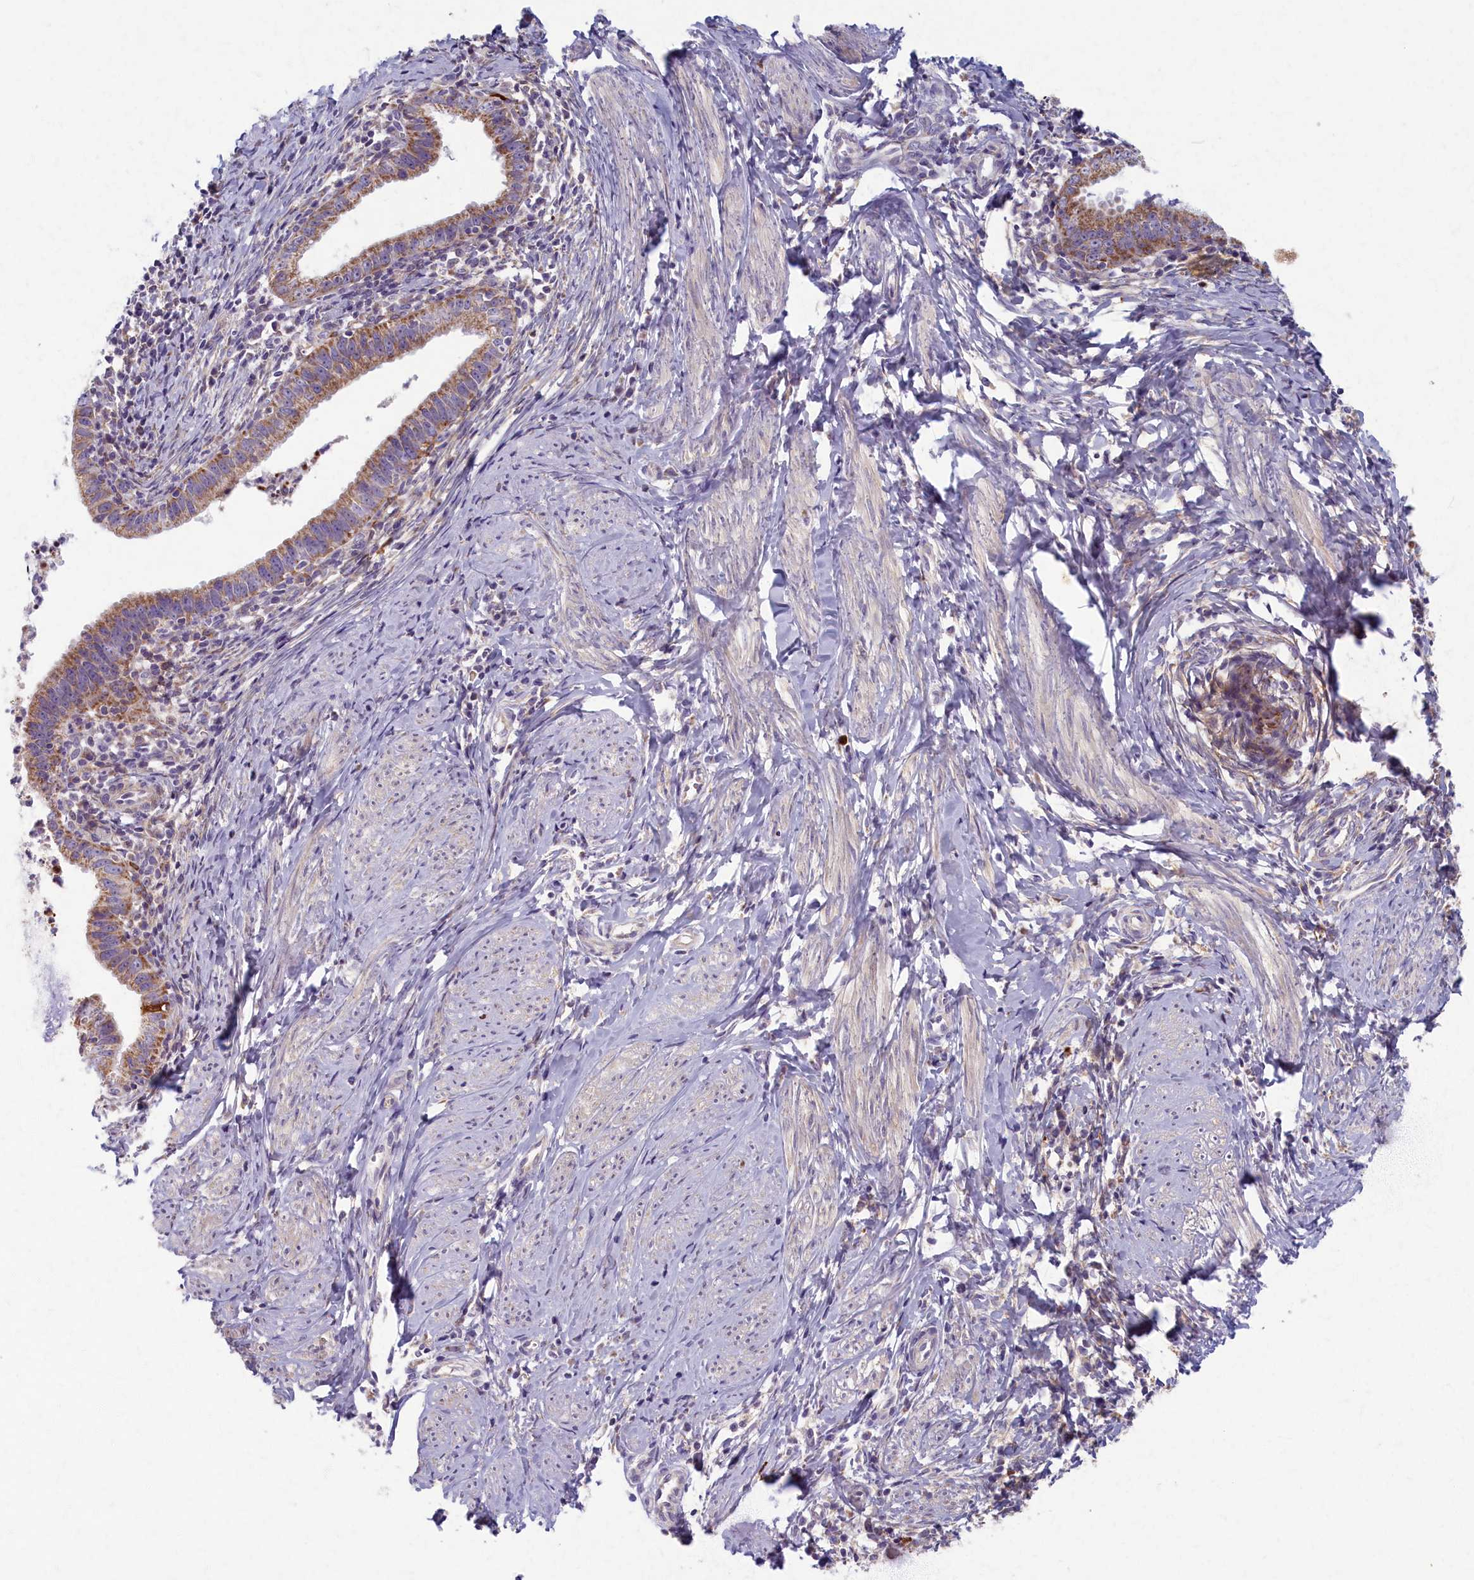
{"staining": {"intensity": "moderate", "quantity": ">75%", "location": "cytoplasmic/membranous"}, "tissue": "cervical cancer", "cell_type": "Tumor cells", "image_type": "cancer", "snomed": [{"axis": "morphology", "description": "Adenocarcinoma, NOS"}, {"axis": "topography", "description": "Cervix"}], "caption": "Approximately >75% of tumor cells in adenocarcinoma (cervical) demonstrate moderate cytoplasmic/membranous protein staining as visualized by brown immunohistochemical staining.", "gene": "MRPS25", "patient": {"sex": "female", "age": 36}}